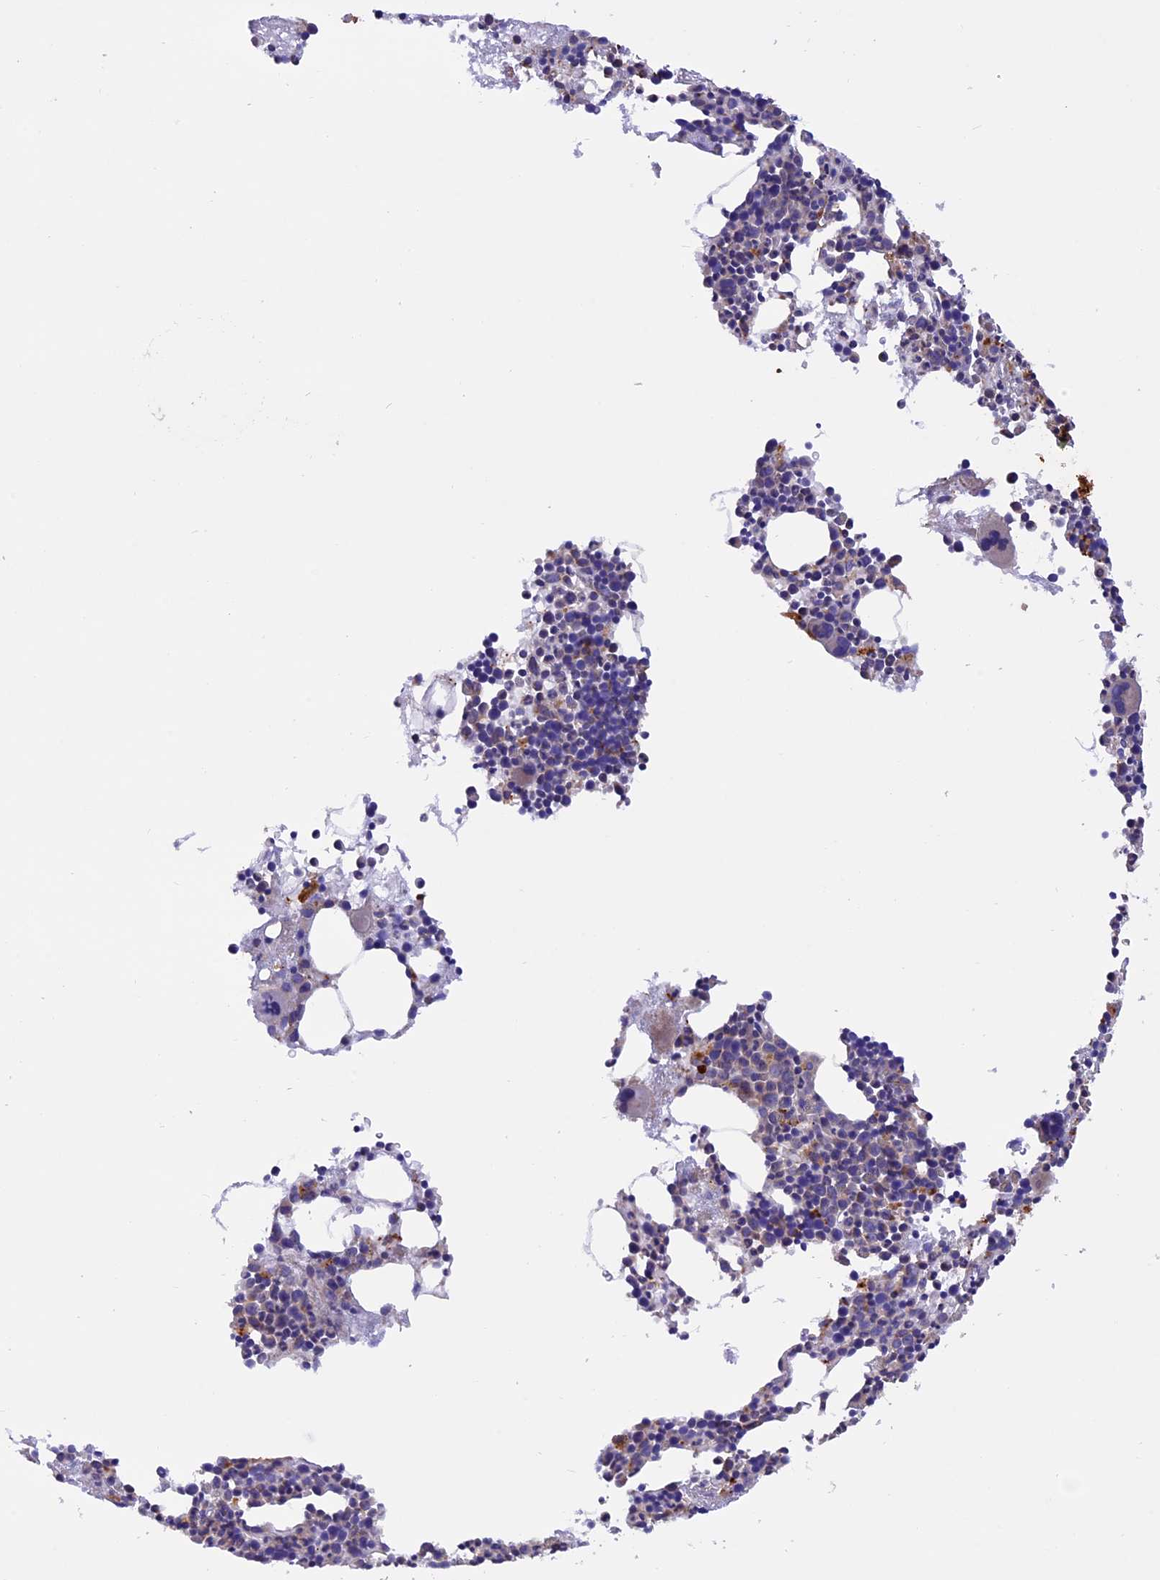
{"staining": {"intensity": "moderate", "quantity": "<25%", "location": "cytoplasmic/membranous"}, "tissue": "bone marrow", "cell_type": "Hematopoietic cells", "image_type": "normal", "snomed": [{"axis": "morphology", "description": "Normal tissue, NOS"}, {"axis": "topography", "description": "Bone marrow"}], "caption": "Hematopoietic cells show low levels of moderate cytoplasmic/membranous staining in approximately <25% of cells in unremarkable human bone marrow. (DAB IHC, brown staining for protein, blue staining for nuclei).", "gene": "PTPN9", "patient": {"sex": "male", "age": 51}}